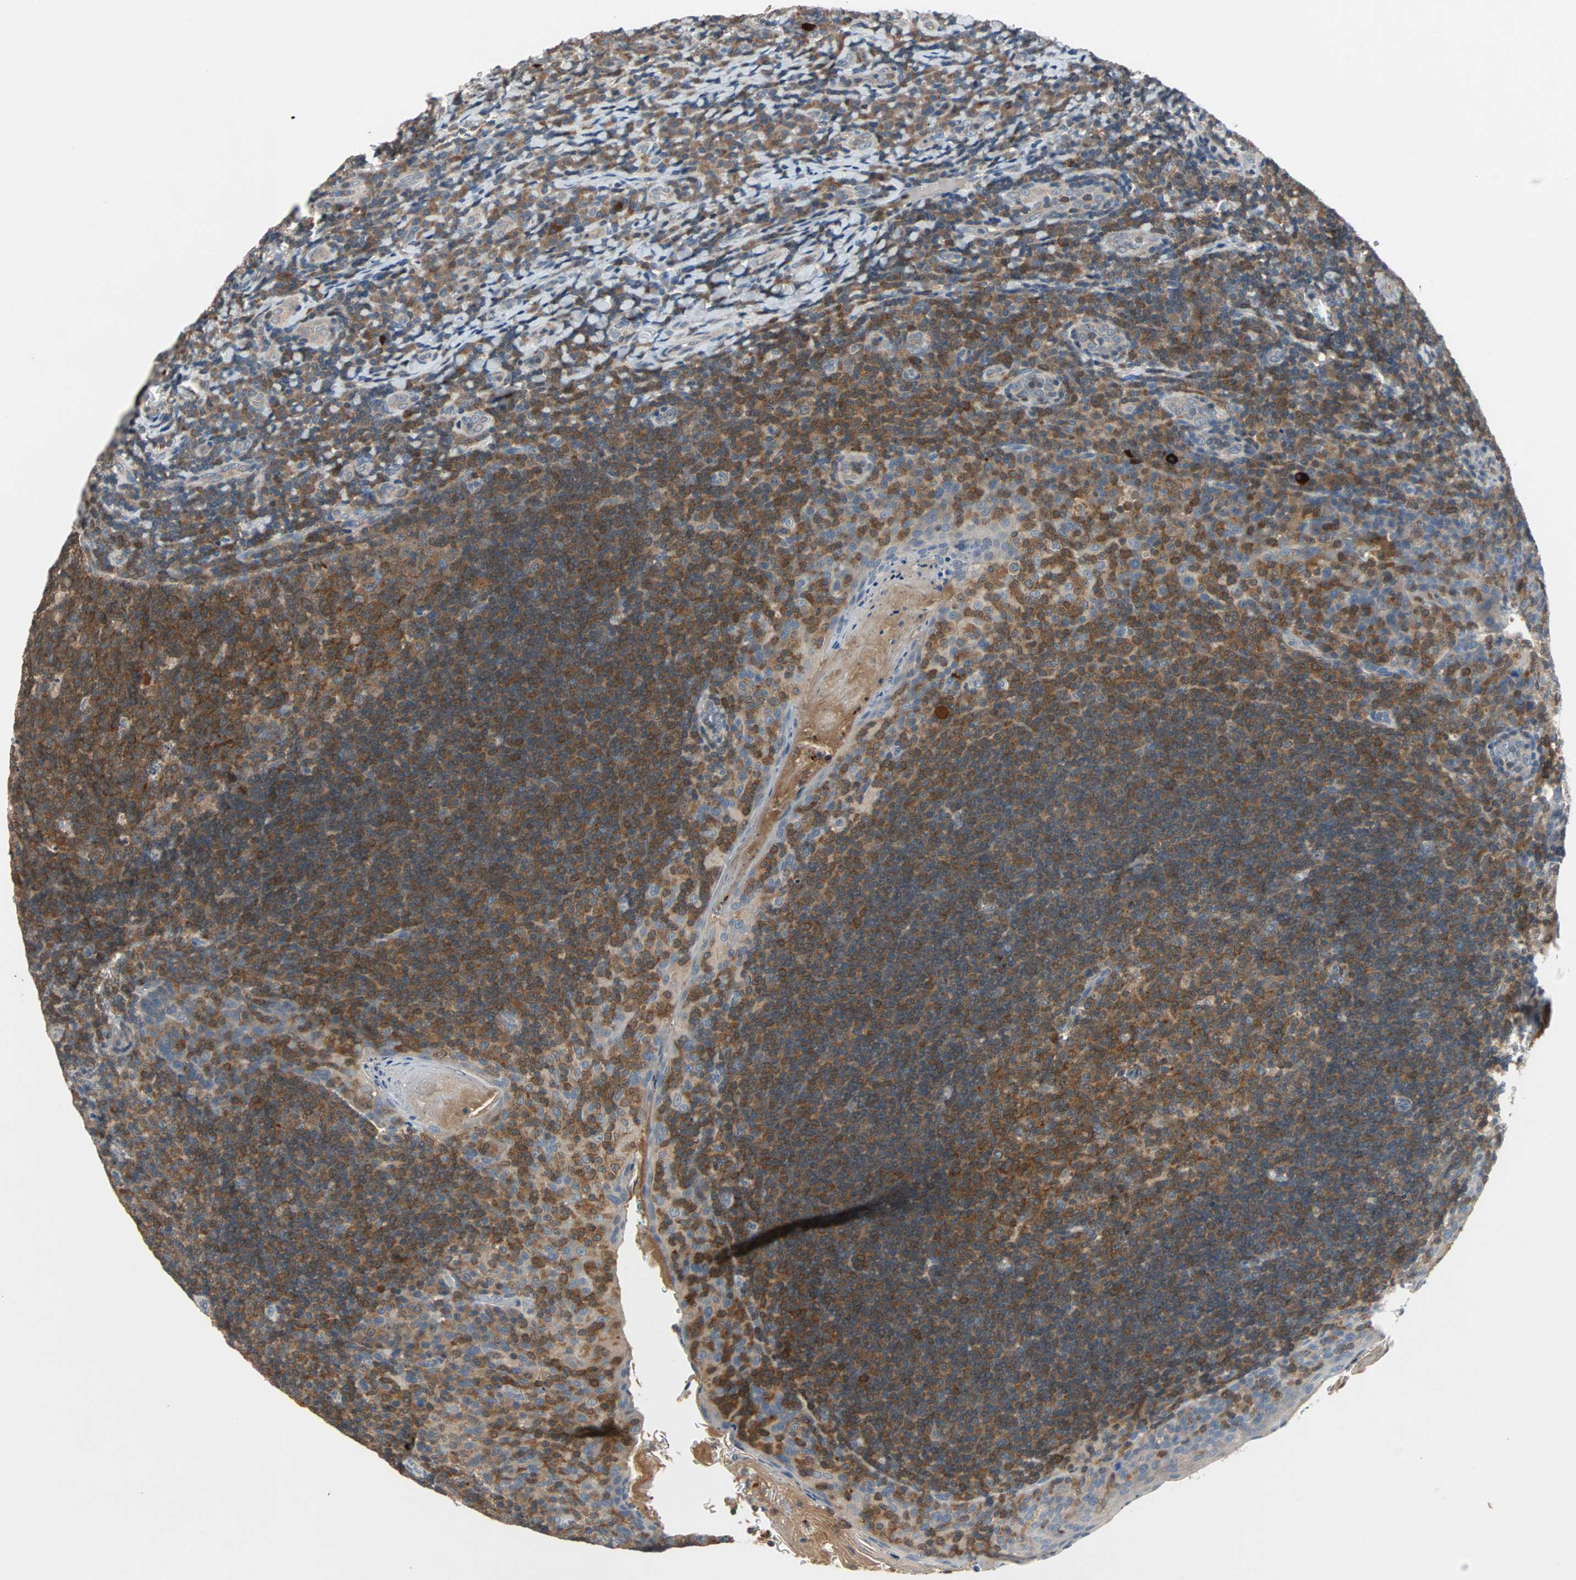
{"staining": {"intensity": "strong", "quantity": ">75%", "location": "cytoplasmic/membranous"}, "tissue": "tonsil", "cell_type": "Germinal center cells", "image_type": "normal", "snomed": [{"axis": "morphology", "description": "Normal tissue, NOS"}, {"axis": "topography", "description": "Tonsil"}], "caption": "Protein analysis of normal tonsil demonstrates strong cytoplasmic/membranous positivity in approximately >75% of germinal center cells. (brown staining indicates protein expression, while blue staining denotes nuclei).", "gene": "MAP4K1", "patient": {"sex": "male", "age": 17}}